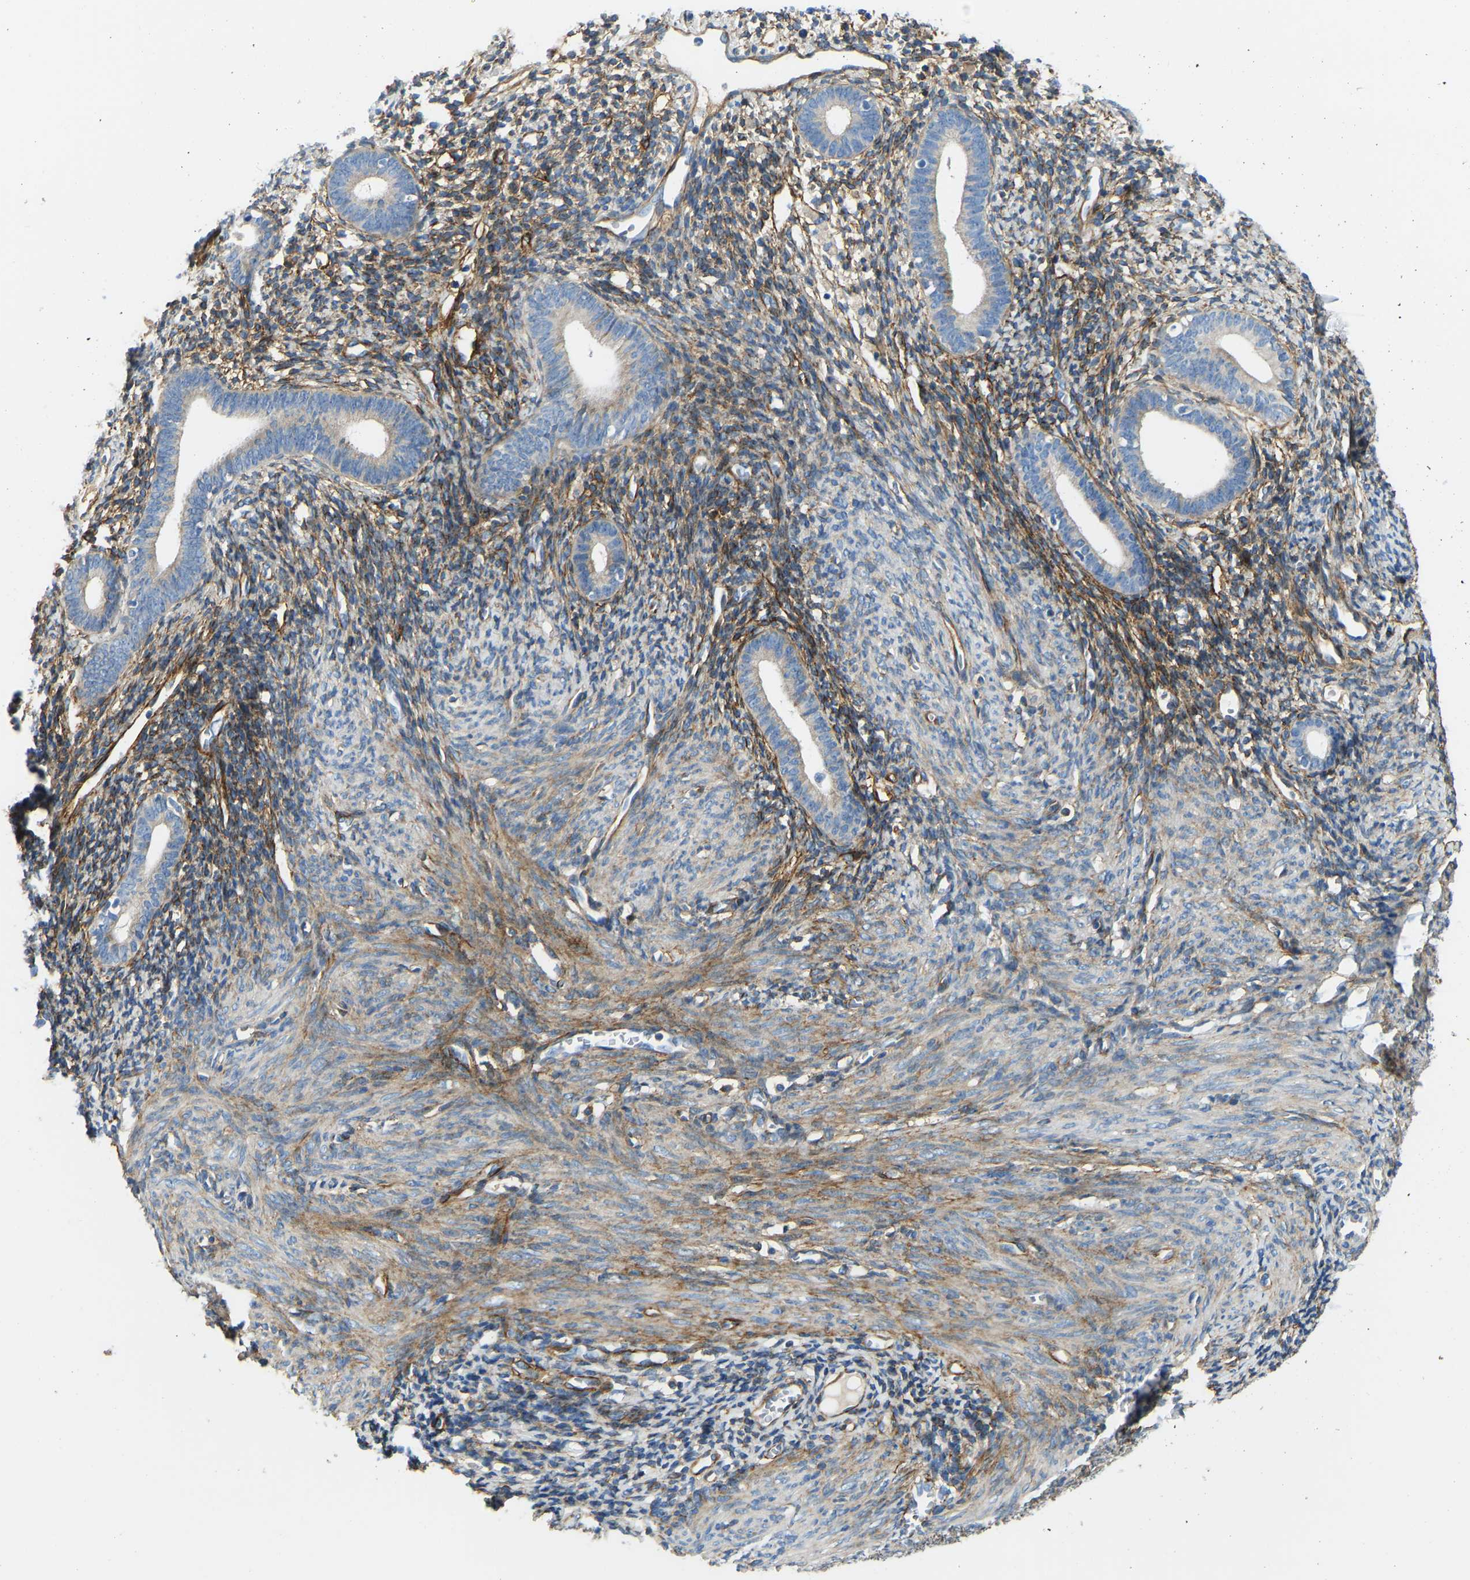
{"staining": {"intensity": "moderate", "quantity": "25%-75%", "location": "cytoplasmic/membranous"}, "tissue": "endometrium", "cell_type": "Cells in endometrial stroma", "image_type": "normal", "snomed": [{"axis": "morphology", "description": "Normal tissue, NOS"}, {"axis": "morphology", "description": "Adenocarcinoma, NOS"}, {"axis": "topography", "description": "Endometrium"}], "caption": "Immunohistochemical staining of unremarkable human endometrium displays 25%-75% levels of moderate cytoplasmic/membranous protein staining in approximately 25%-75% of cells in endometrial stroma.", "gene": "COL15A1", "patient": {"sex": "female", "age": 57}}